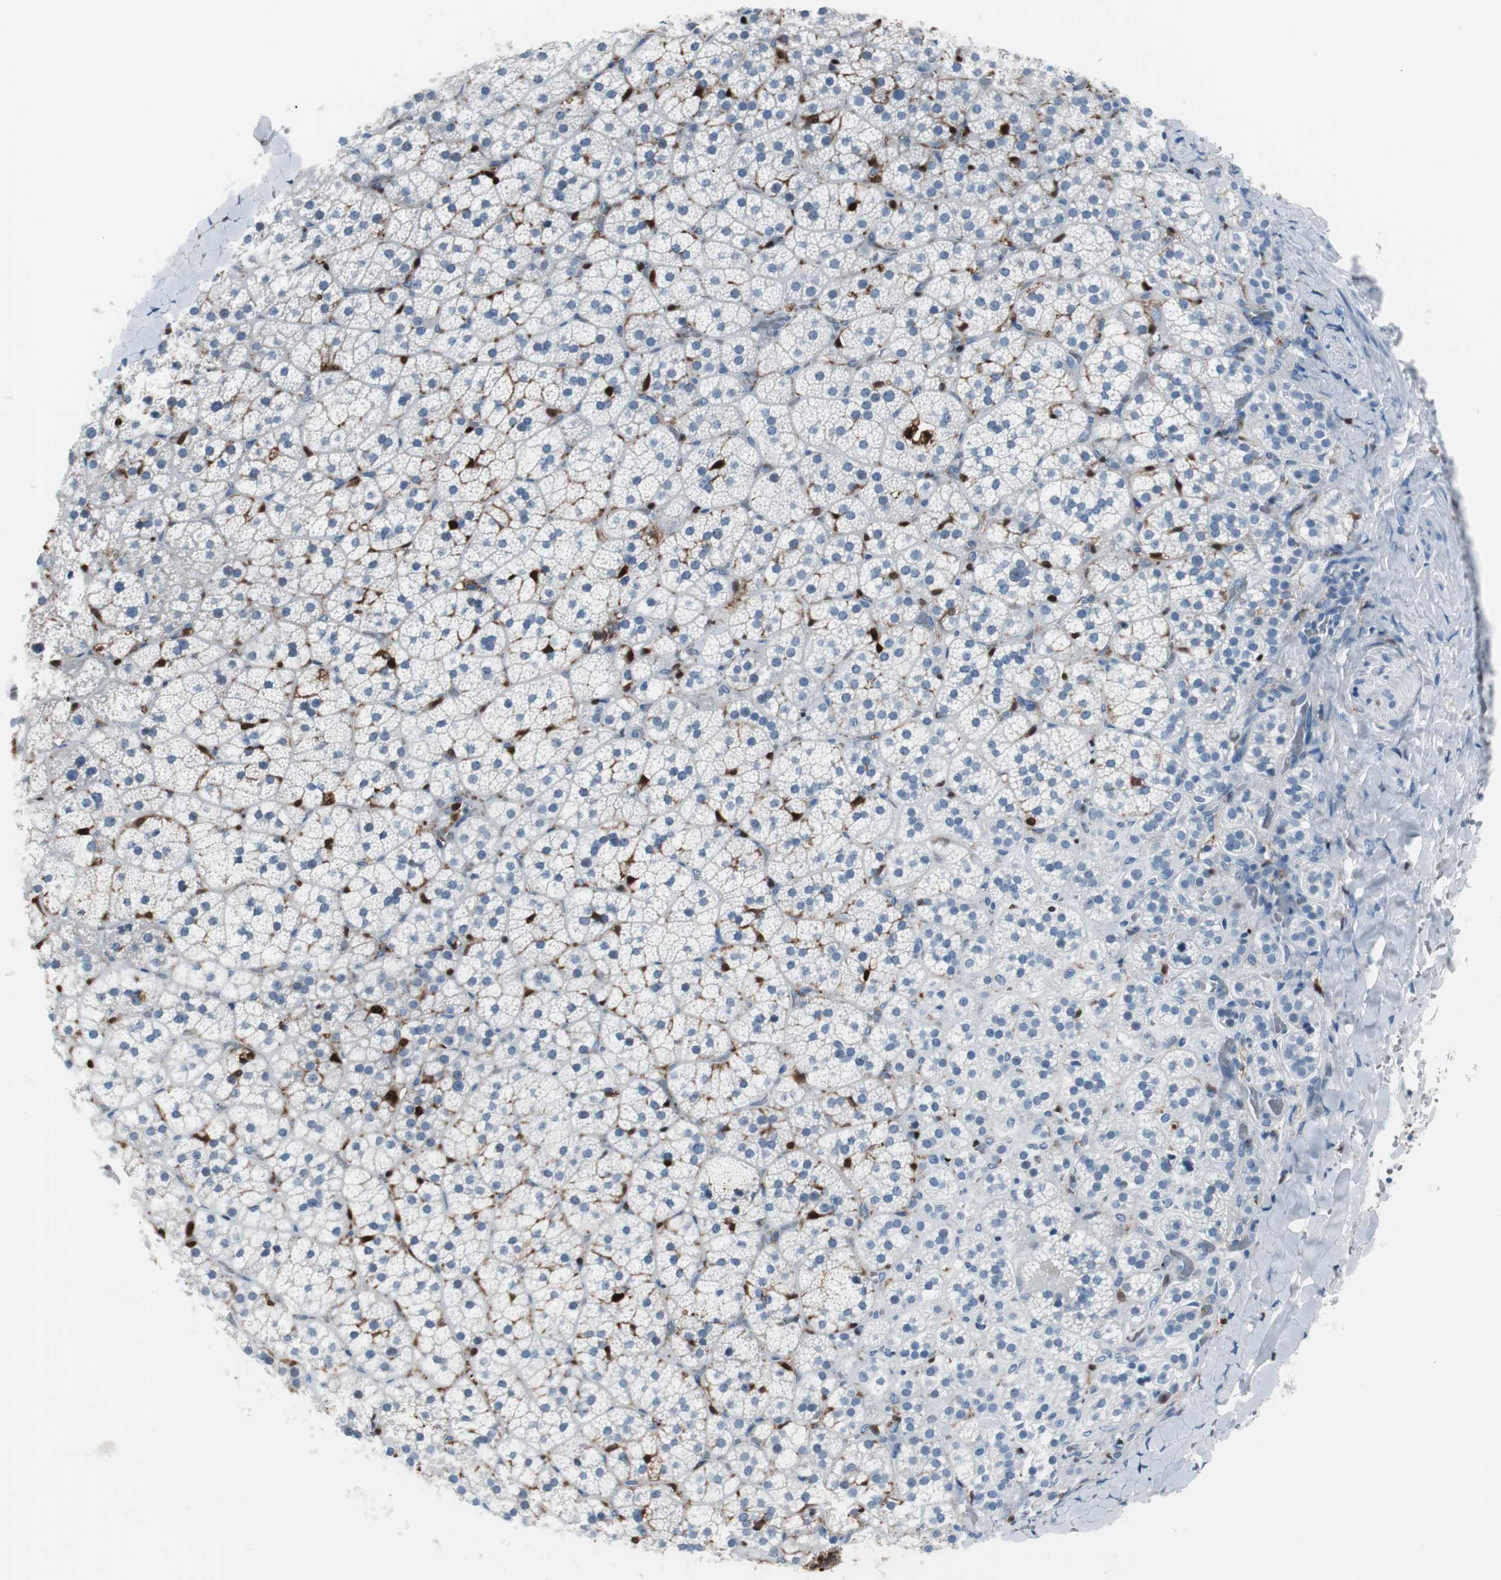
{"staining": {"intensity": "negative", "quantity": "none", "location": "none"}, "tissue": "adrenal gland", "cell_type": "Glandular cells", "image_type": "normal", "snomed": [{"axis": "morphology", "description": "Normal tissue, NOS"}, {"axis": "topography", "description": "Adrenal gland"}], "caption": "There is no significant expression in glandular cells of adrenal gland. (Stains: DAB IHC with hematoxylin counter stain, Microscopy: brightfield microscopy at high magnification).", "gene": "IL18", "patient": {"sex": "female", "age": 44}}